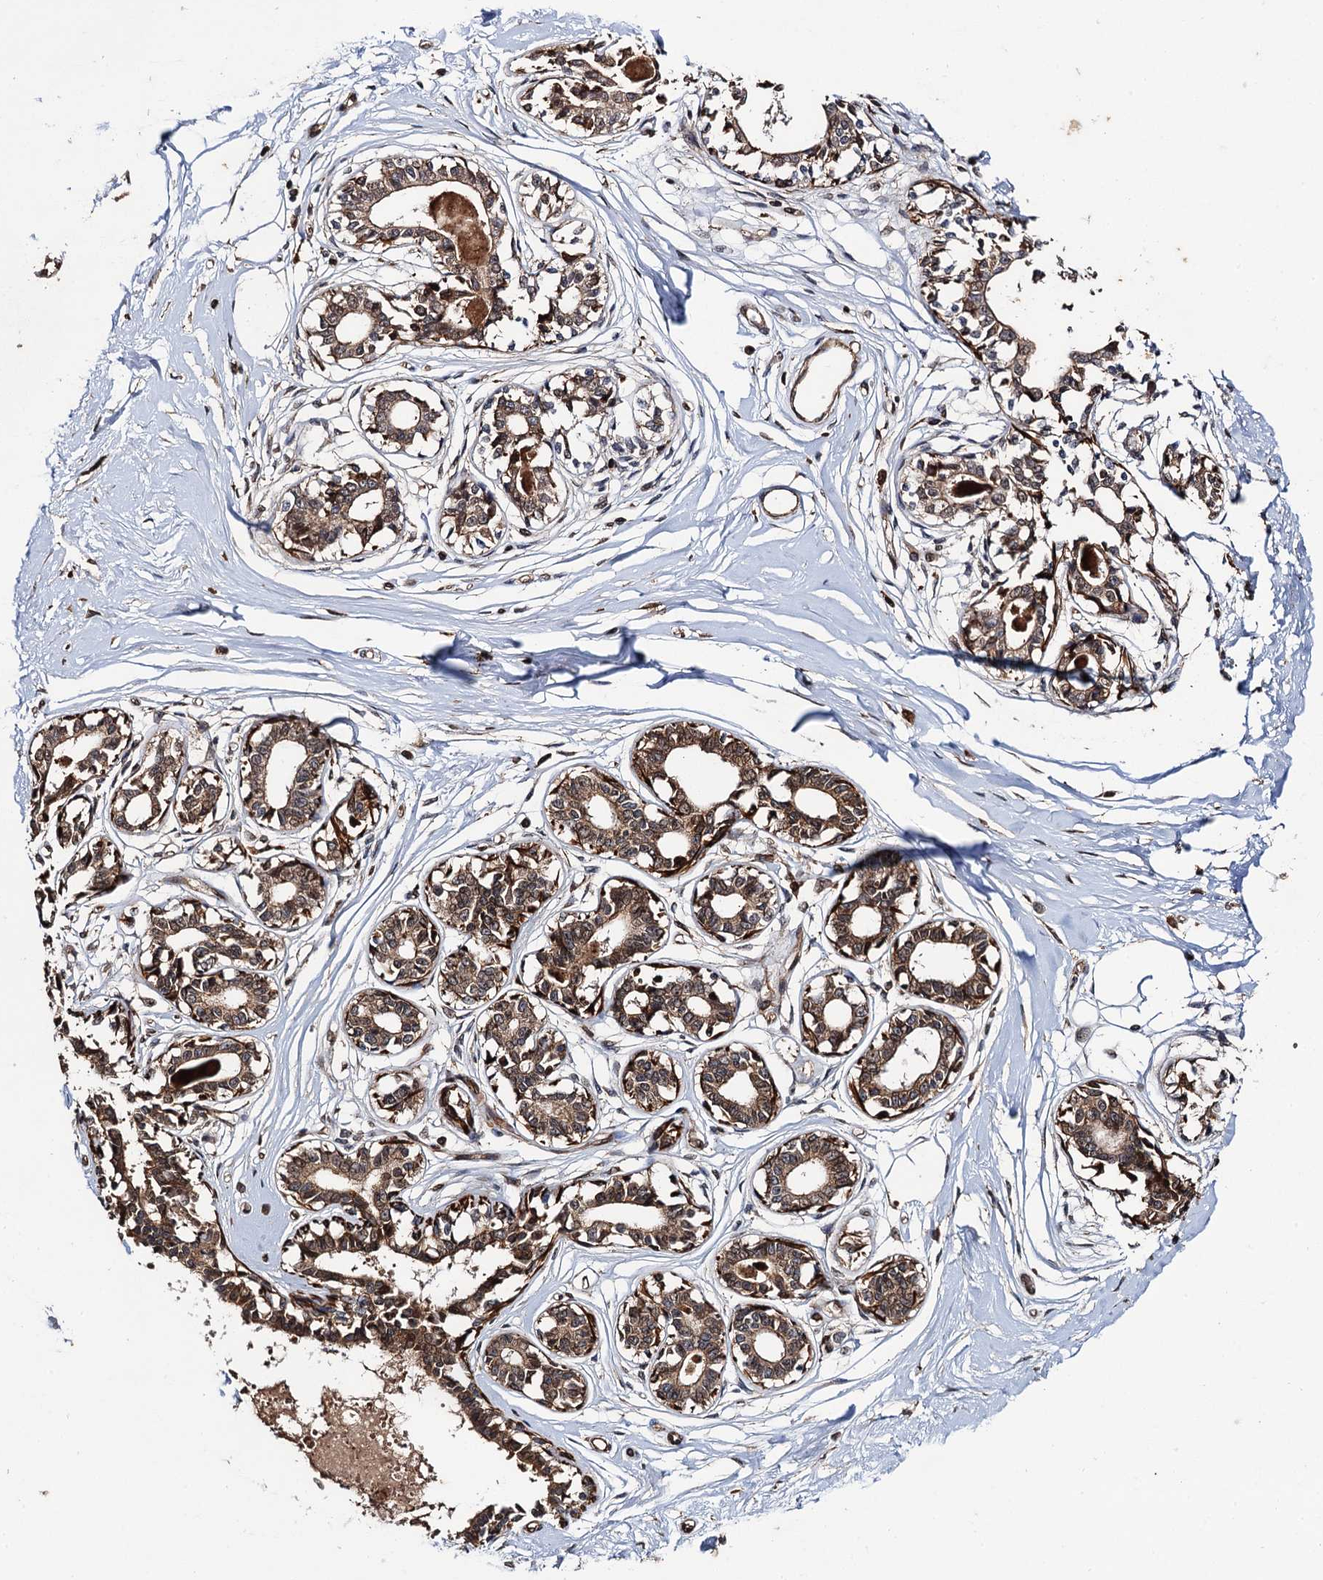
{"staining": {"intensity": "weak", "quantity": "25%-75%", "location": "cytoplasmic/membranous"}, "tissue": "breast", "cell_type": "Adipocytes", "image_type": "normal", "snomed": [{"axis": "morphology", "description": "Normal tissue, NOS"}, {"axis": "topography", "description": "Breast"}], "caption": "Immunohistochemistry (IHC) (DAB) staining of unremarkable human breast reveals weak cytoplasmic/membranous protein positivity in approximately 25%-75% of adipocytes.", "gene": "BORA", "patient": {"sex": "female", "age": 45}}